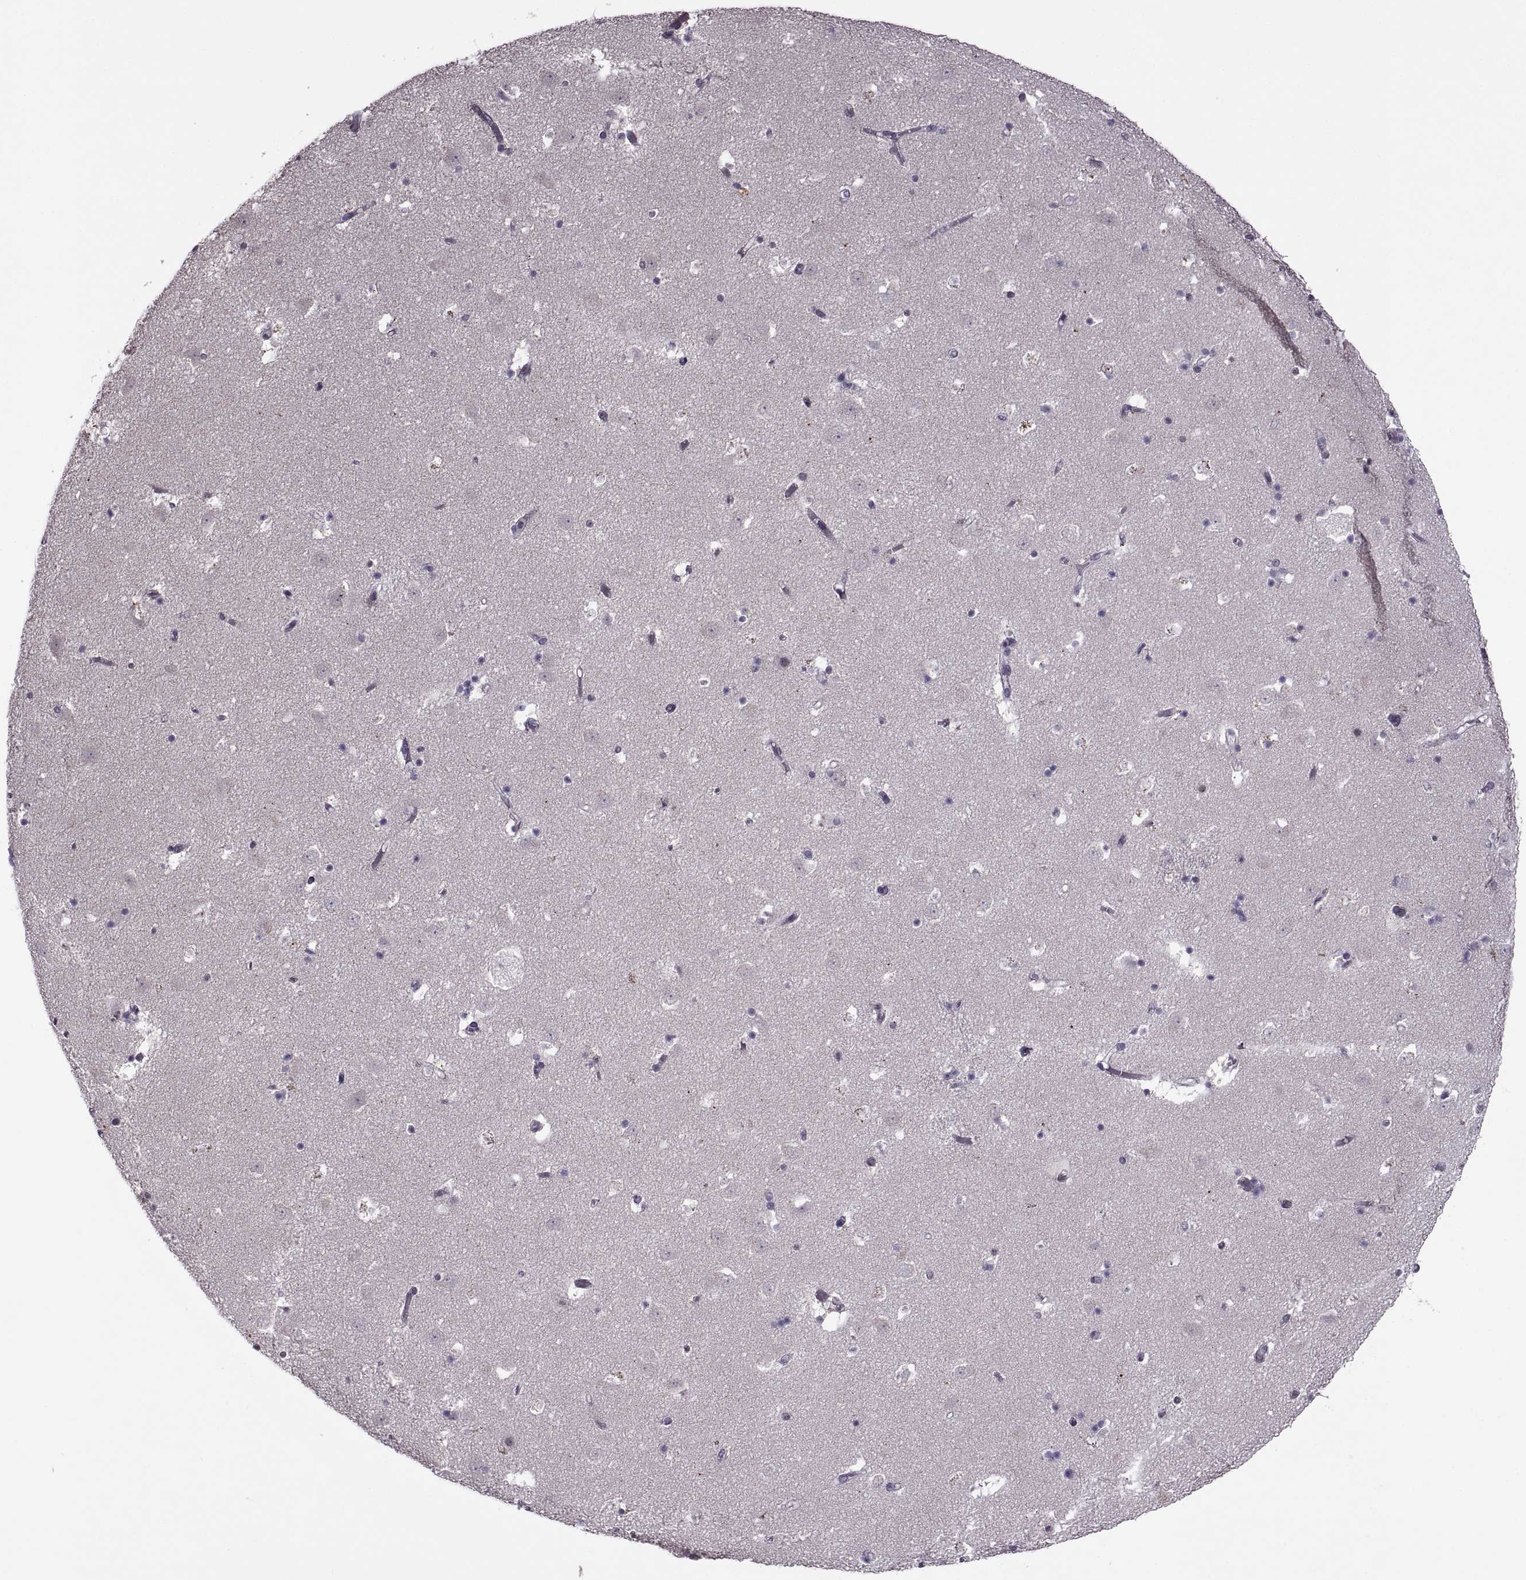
{"staining": {"intensity": "negative", "quantity": "none", "location": "none"}, "tissue": "caudate", "cell_type": "Glial cells", "image_type": "normal", "snomed": [{"axis": "morphology", "description": "Normal tissue, NOS"}, {"axis": "topography", "description": "Lateral ventricle wall"}], "caption": "Immunohistochemistry (IHC) of normal caudate shows no positivity in glial cells.", "gene": "OTP", "patient": {"sex": "female", "age": 42}}